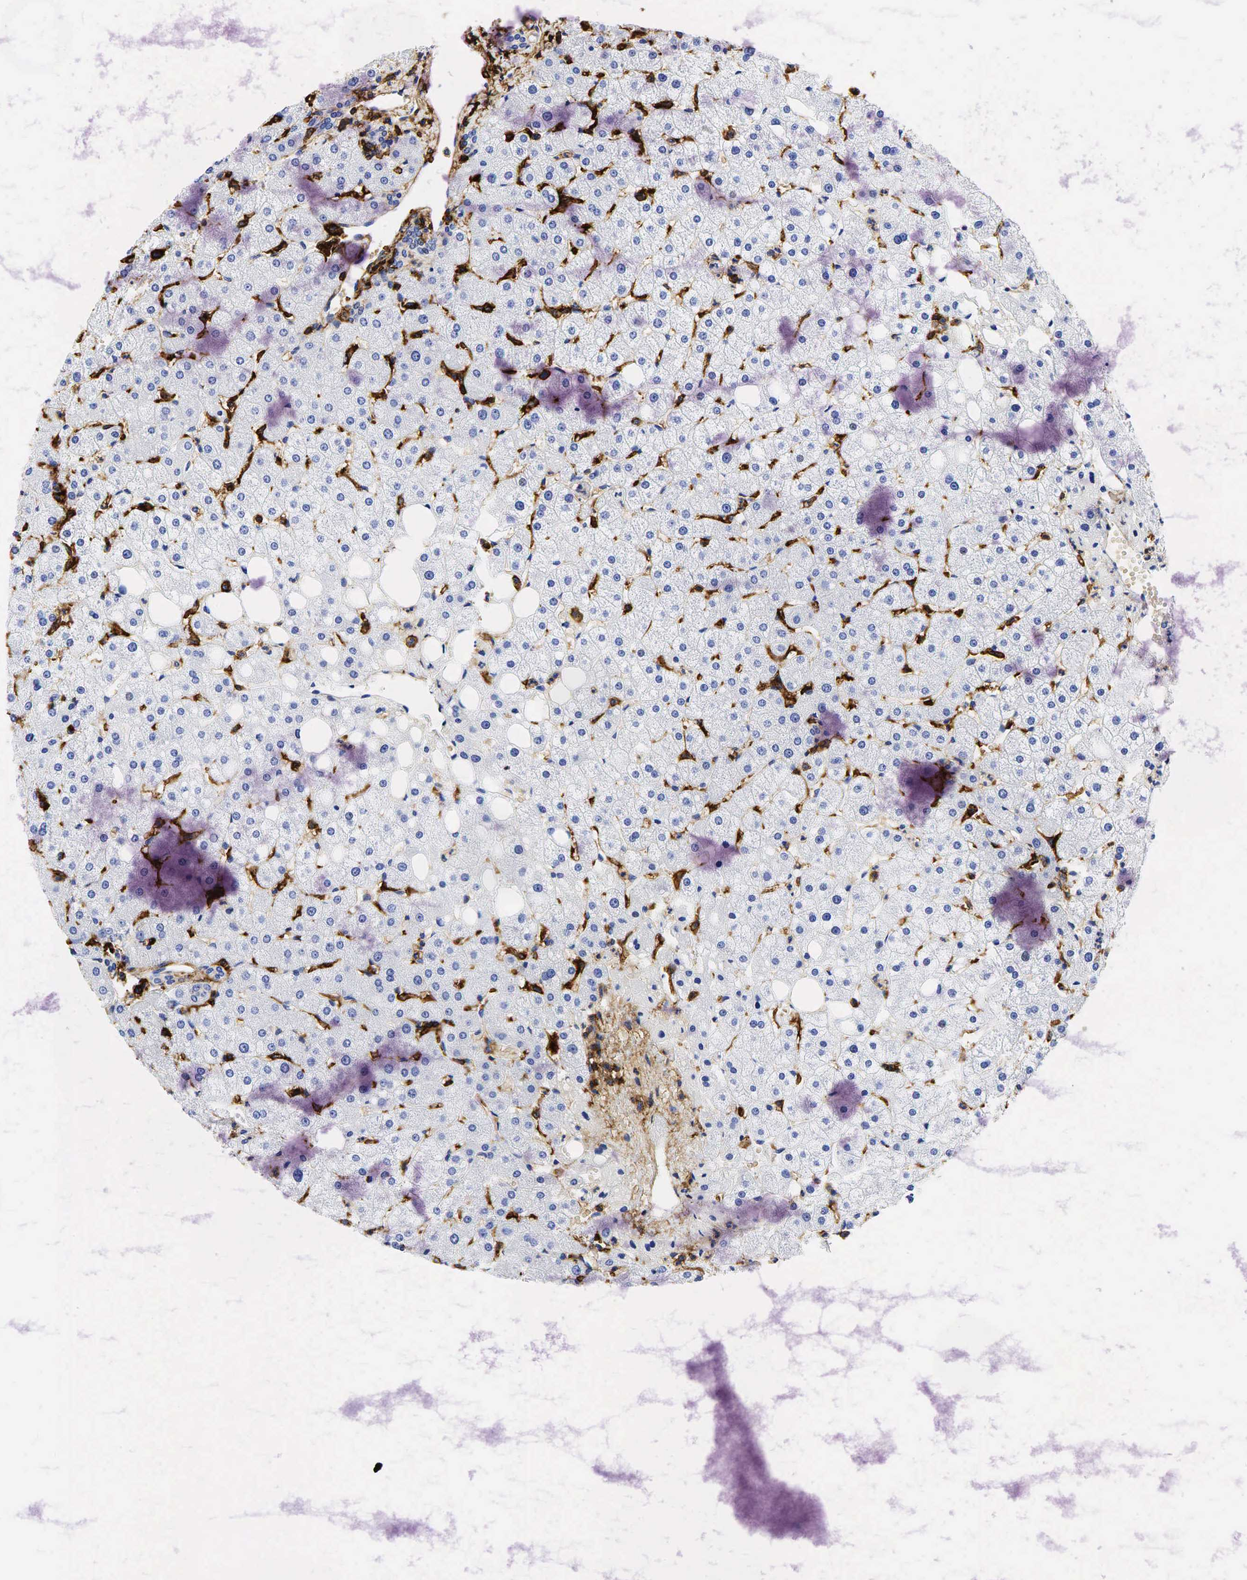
{"staining": {"intensity": "negative", "quantity": "none", "location": "none"}, "tissue": "liver", "cell_type": "Hepatocytes", "image_type": "normal", "snomed": [{"axis": "morphology", "description": "Normal tissue, NOS"}, {"axis": "topography", "description": "Liver"}], "caption": "This is a photomicrograph of immunohistochemistry (IHC) staining of benign liver, which shows no staining in hepatocytes. (Immunohistochemistry, brightfield microscopy, high magnification).", "gene": "CD44", "patient": {"sex": "male", "age": 35}}